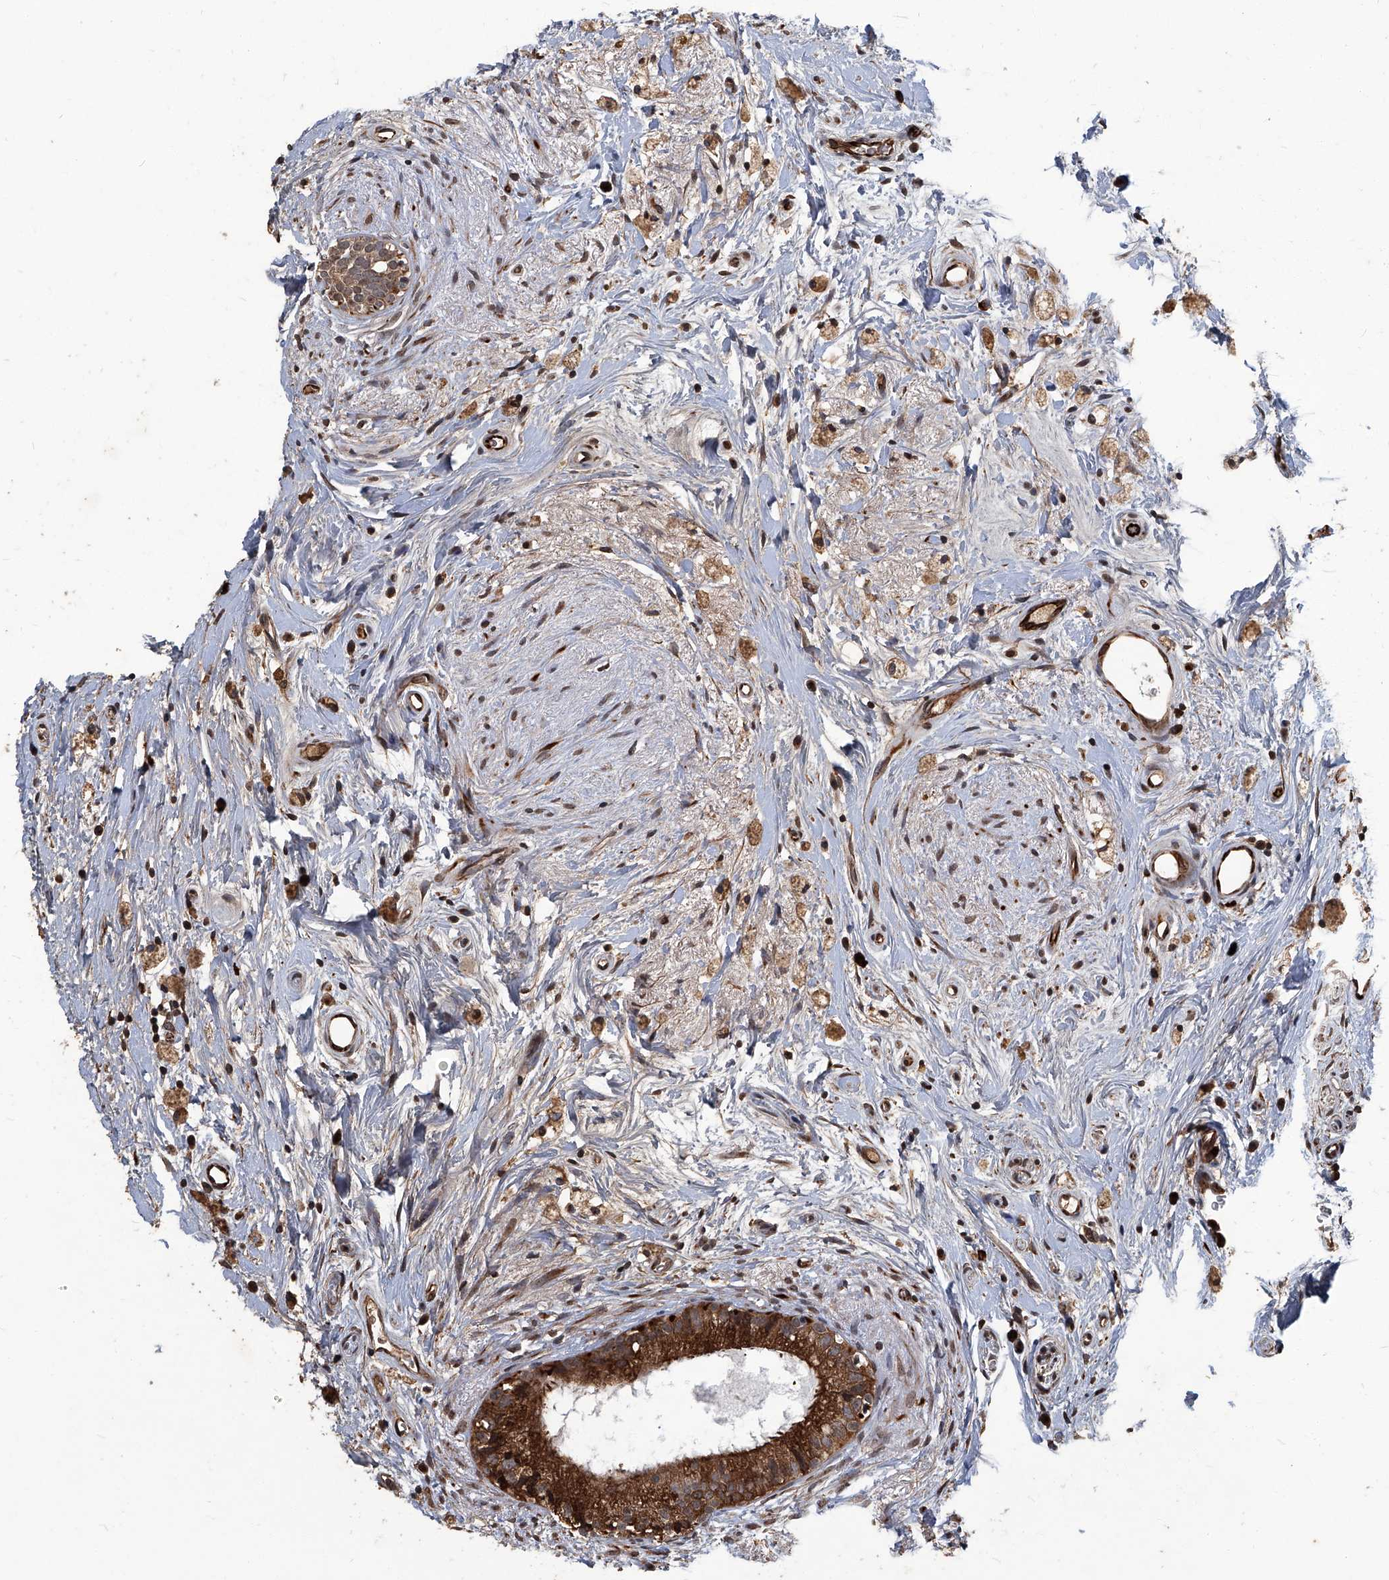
{"staining": {"intensity": "strong", "quantity": ">75%", "location": "cytoplasmic/membranous"}, "tissue": "epididymis", "cell_type": "Glandular cells", "image_type": "normal", "snomed": [{"axis": "morphology", "description": "Normal tissue, NOS"}, {"axis": "topography", "description": "Epididymis"}], "caption": "Glandular cells demonstrate high levels of strong cytoplasmic/membranous staining in about >75% of cells in unremarkable human epididymis. The protein is shown in brown color, while the nuclei are stained blue.", "gene": "GPR132", "patient": {"sex": "male", "age": 80}}